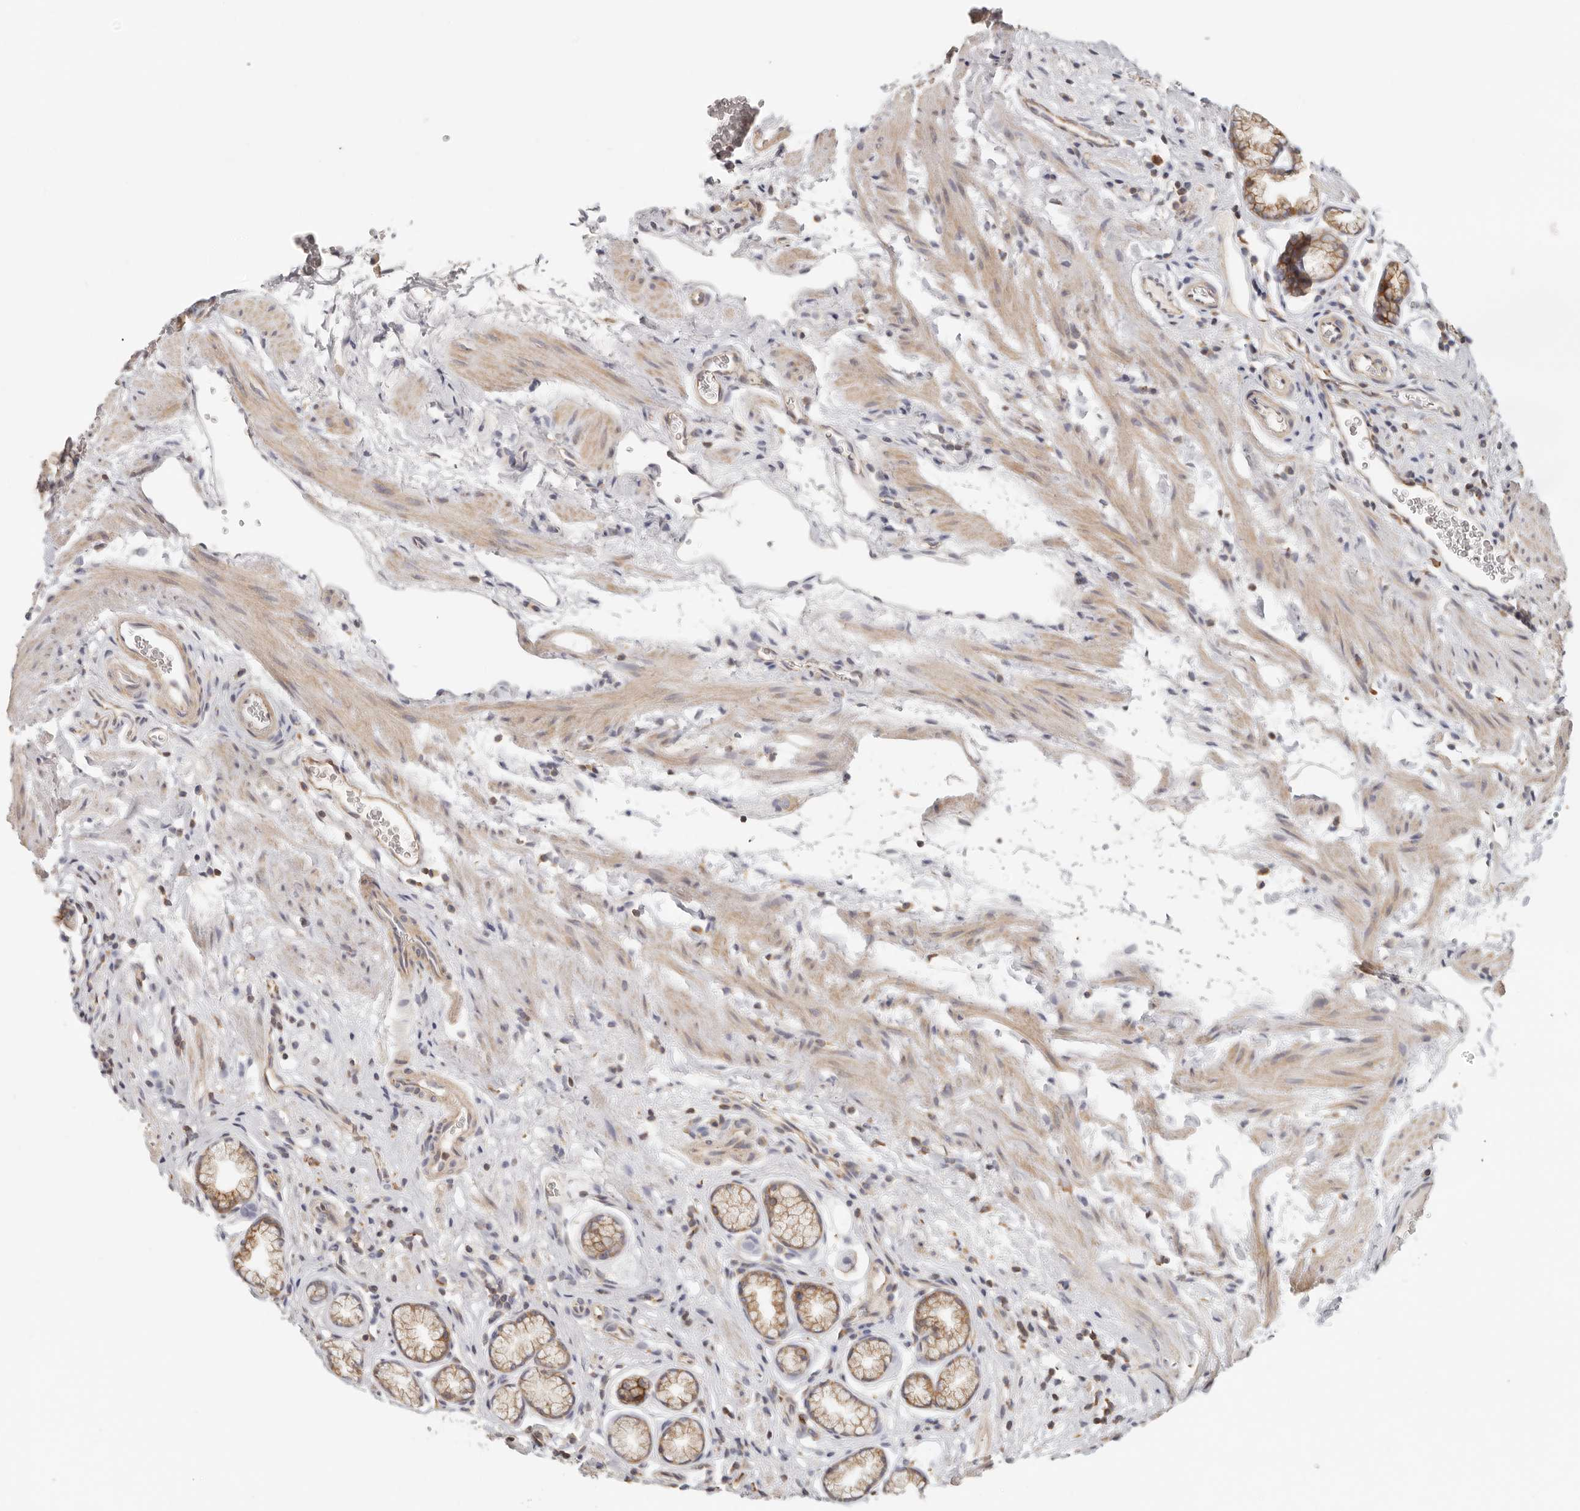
{"staining": {"intensity": "moderate", "quantity": "25%-75%", "location": "cytoplasmic/membranous"}, "tissue": "stomach", "cell_type": "Glandular cells", "image_type": "normal", "snomed": [{"axis": "morphology", "description": "Normal tissue, NOS"}, {"axis": "topography", "description": "Stomach"}], "caption": "DAB immunohistochemical staining of benign human stomach displays moderate cytoplasmic/membranous protein expression in about 25%-75% of glandular cells. Immunohistochemistry stains the protein of interest in brown and the nuclei are stained blue.", "gene": "ANXA9", "patient": {"sex": "male", "age": 42}}